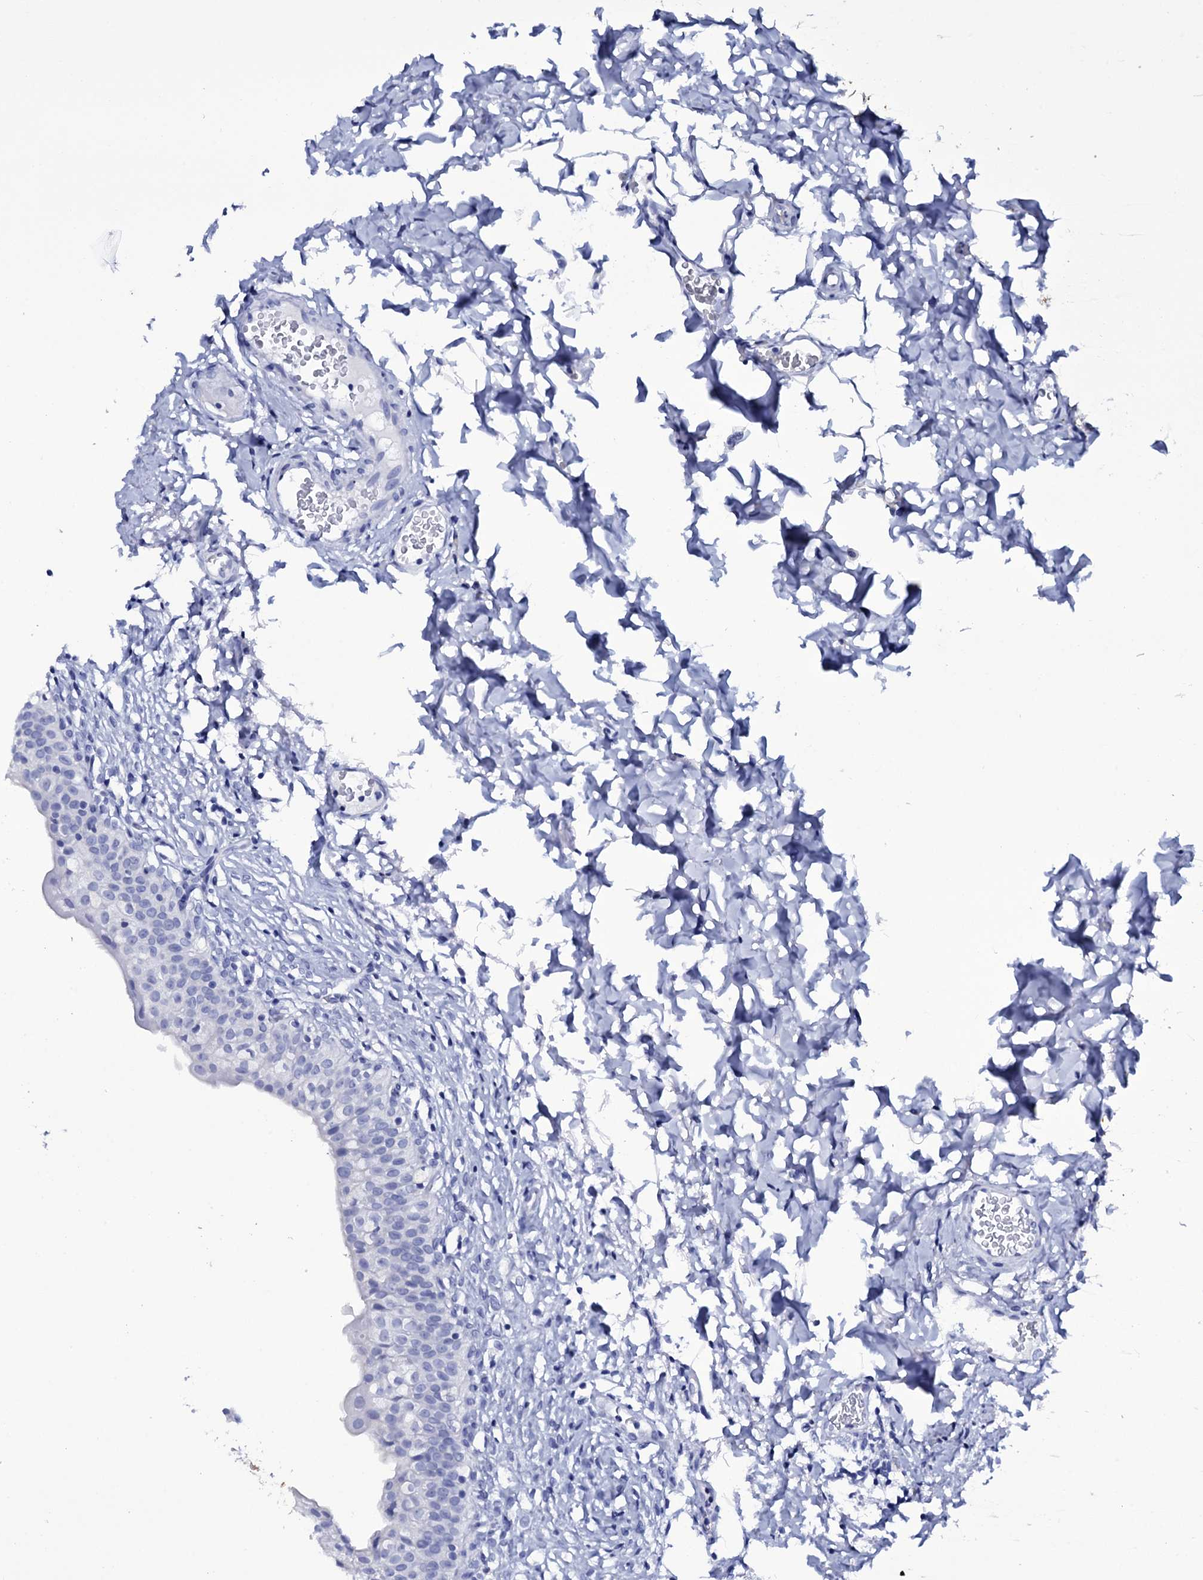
{"staining": {"intensity": "negative", "quantity": "none", "location": "none"}, "tissue": "urinary bladder", "cell_type": "Urothelial cells", "image_type": "normal", "snomed": [{"axis": "morphology", "description": "Normal tissue, NOS"}, {"axis": "topography", "description": "Urinary bladder"}], "caption": "IHC micrograph of benign urinary bladder: human urinary bladder stained with DAB shows no significant protein staining in urothelial cells.", "gene": "ITPRID2", "patient": {"sex": "male", "age": 55}}